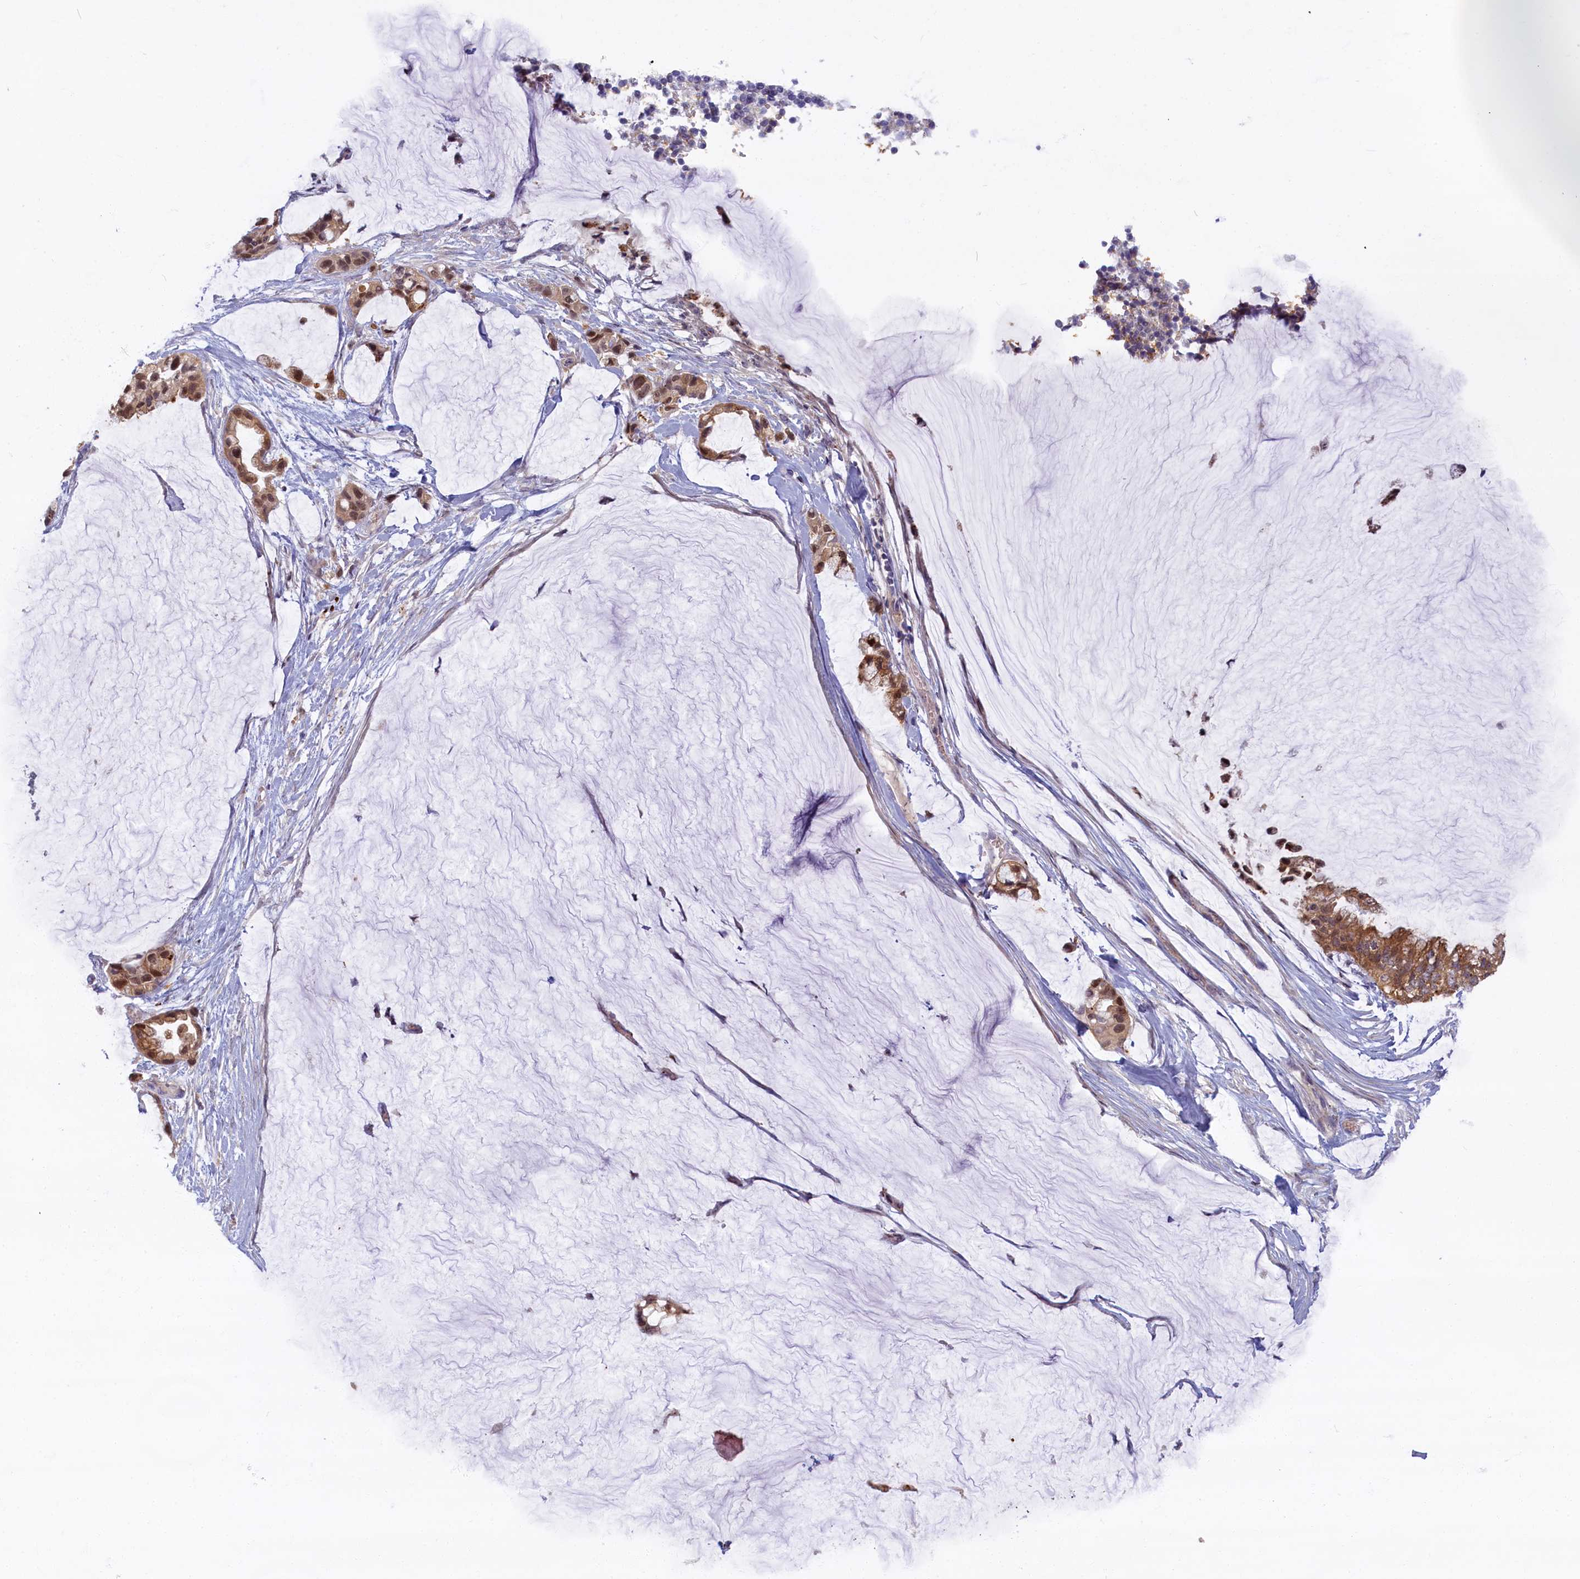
{"staining": {"intensity": "moderate", "quantity": ">75%", "location": "cytoplasmic/membranous,nuclear"}, "tissue": "ovarian cancer", "cell_type": "Tumor cells", "image_type": "cancer", "snomed": [{"axis": "morphology", "description": "Cystadenocarcinoma, mucinous, NOS"}, {"axis": "topography", "description": "Ovary"}], "caption": "Ovarian cancer stained with a brown dye demonstrates moderate cytoplasmic/membranous and nuclear positive positivity in approximately >75% of tumor cells.", "gene": "FCSK", "patient": {"sex": "female", "age": 39}}